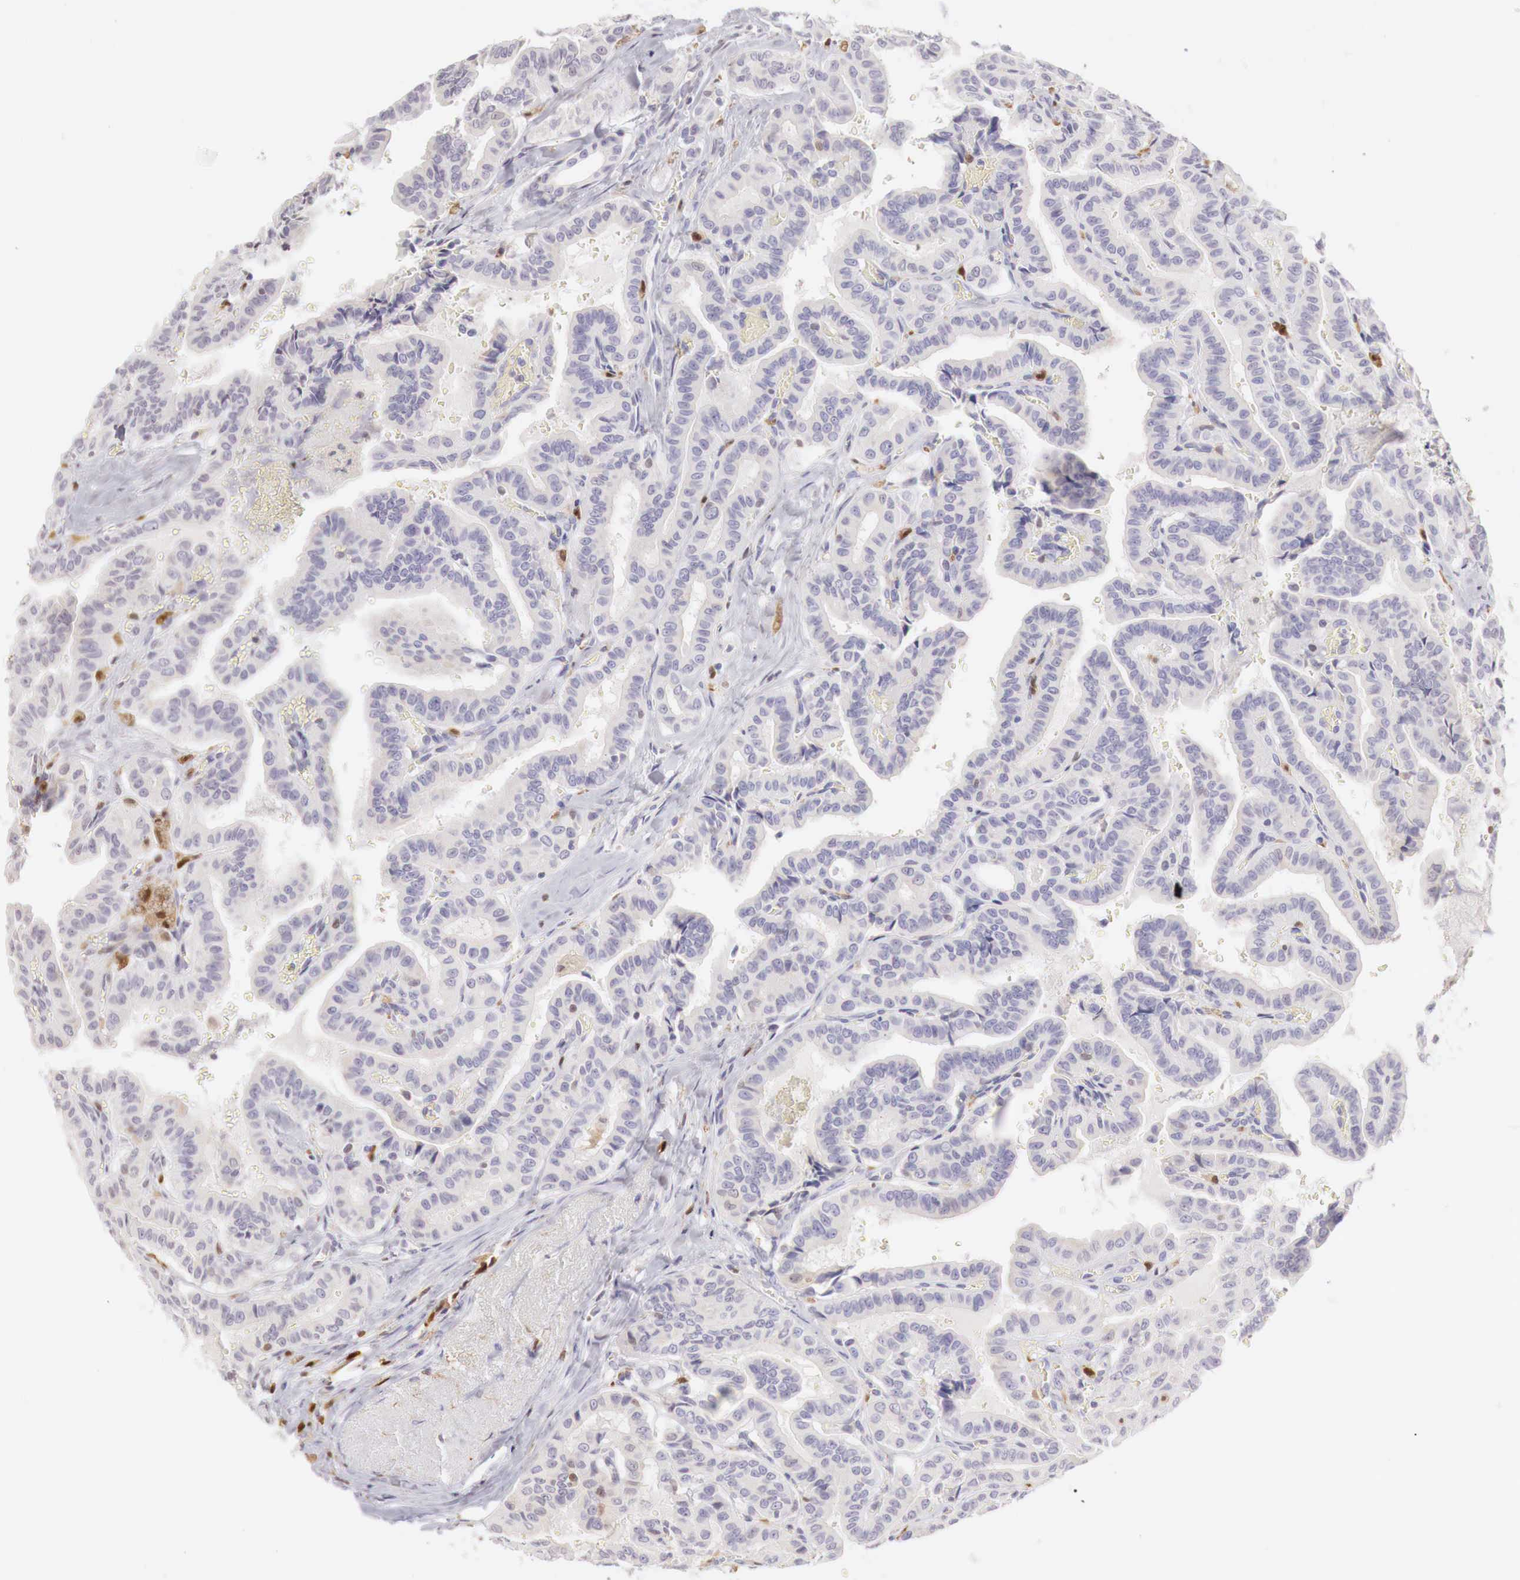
{"staining": {"intensity": "negative", "quantity": "none", "location": "none"}, "tissue": "thyroid cancer", "cell_type": "Tumor cells", "image_type": "cancer", "snomed": [{"axis": "morphology", "description": "Papillary adenocarcinoma, NOS"}, {"axis": "topography", "description": "Thyroid gland"}], "caption": "IHC histopathology image of neoplastic tissue: thyroid papillary adenocarcinoma stained with DAB (3,3'-diaminobenzidine) reveals no significant protein staining in tumor cells.", "gene": "RENBP", "patient": {"sex": "male", "age": 87}}